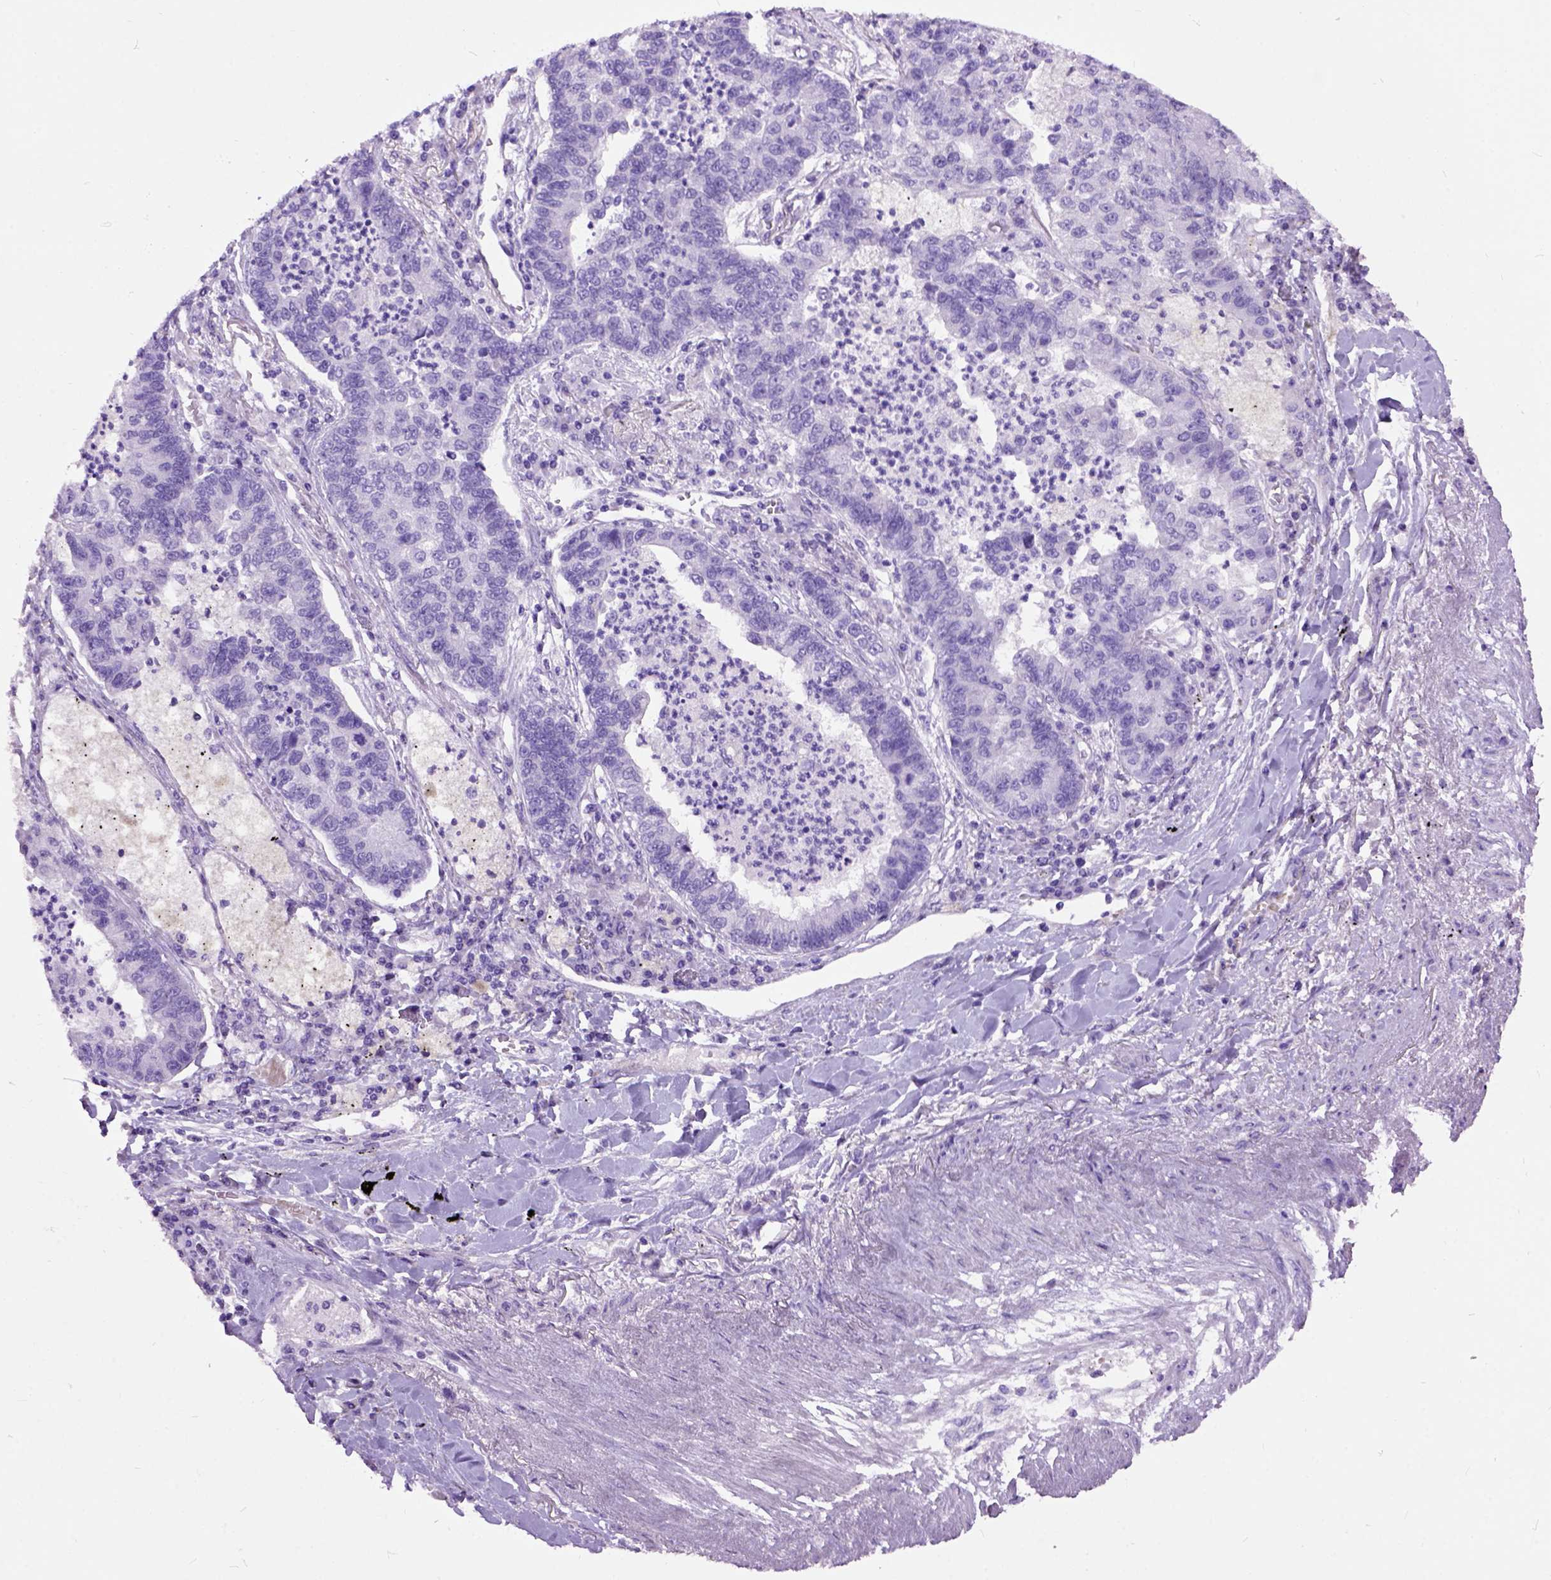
{"staining": {"intensity": "negative", "quantity": "none", "location": "none"}, "tissue": "lung cancer", "cell_type": "Tumor cells", "image_type": "cancer", "snomed": [{"axis": "morphology", "description": "Adenocarcinoma, NOS"}, {"axis": "topography", "description": "Lung"}], "caption": "DAB immunohistochemical staining of adenocarcinoma (lung) displays no significant staining in tumor cells.", "gene": "MAPT", "patient": {"sex": "female", "age": 57}}